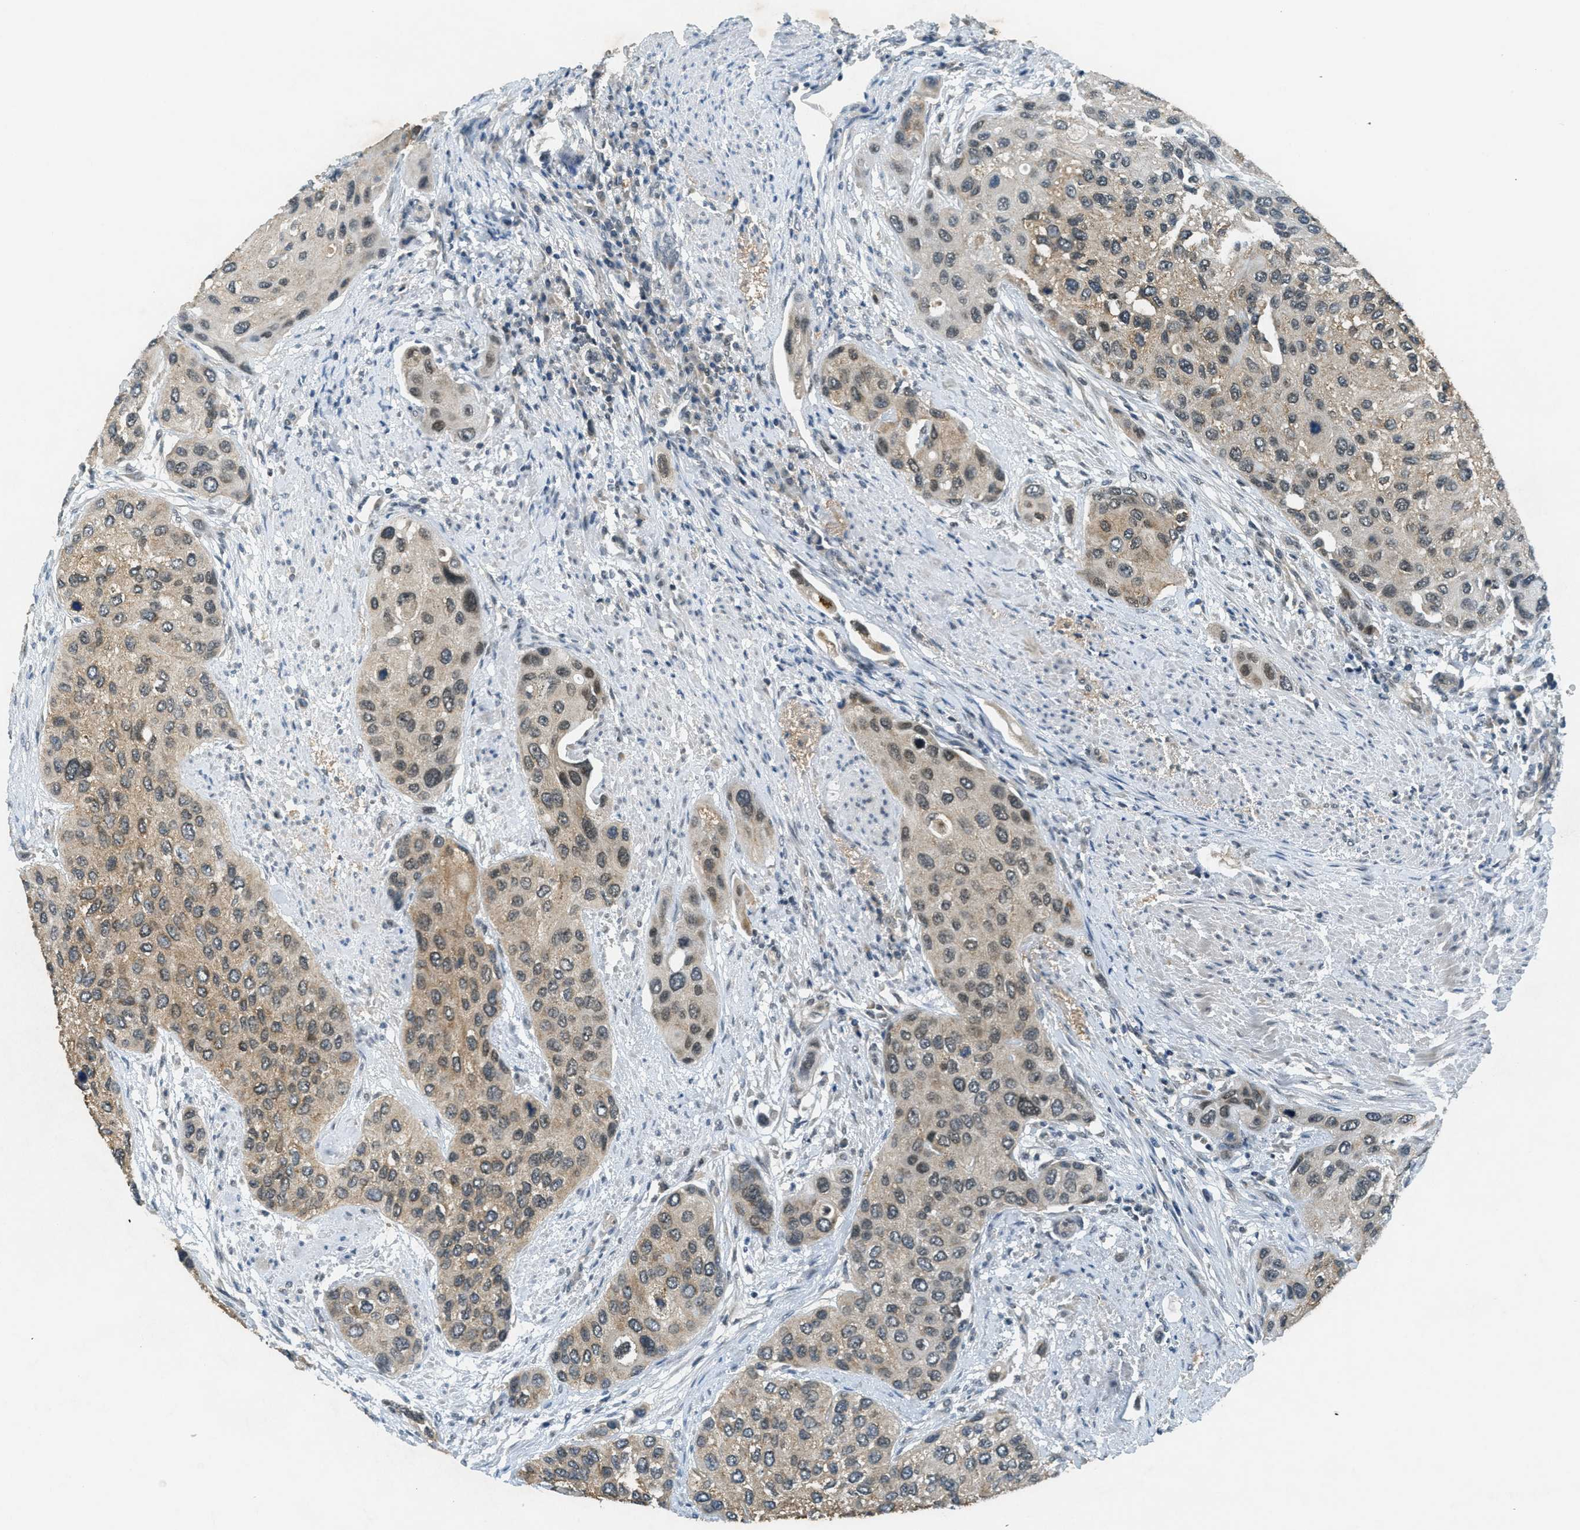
{"staining": {"intensity": "weak", "quantity": "25%-75%", "location": "cytoplasmic/membranous,nuclear"}, "tissue": "urothelial cancer", "cell_type": "Tumor cells", "image_type": "cancer", "snomed": [{"axis": "morphology", "description": "Urothelial carcinoma, High grade"}, {"axis": "topography", "description": "Urinary bladder"}], "caption": "The photomicrograph shows a brown stain indicating the presence of a protein in the cytoplasmic/membranous and nuclear of tumor cells in urothelial carcinoma (high-grade).", "gene": "TCF20", "patient": {"sex": "female", "age": 56}}